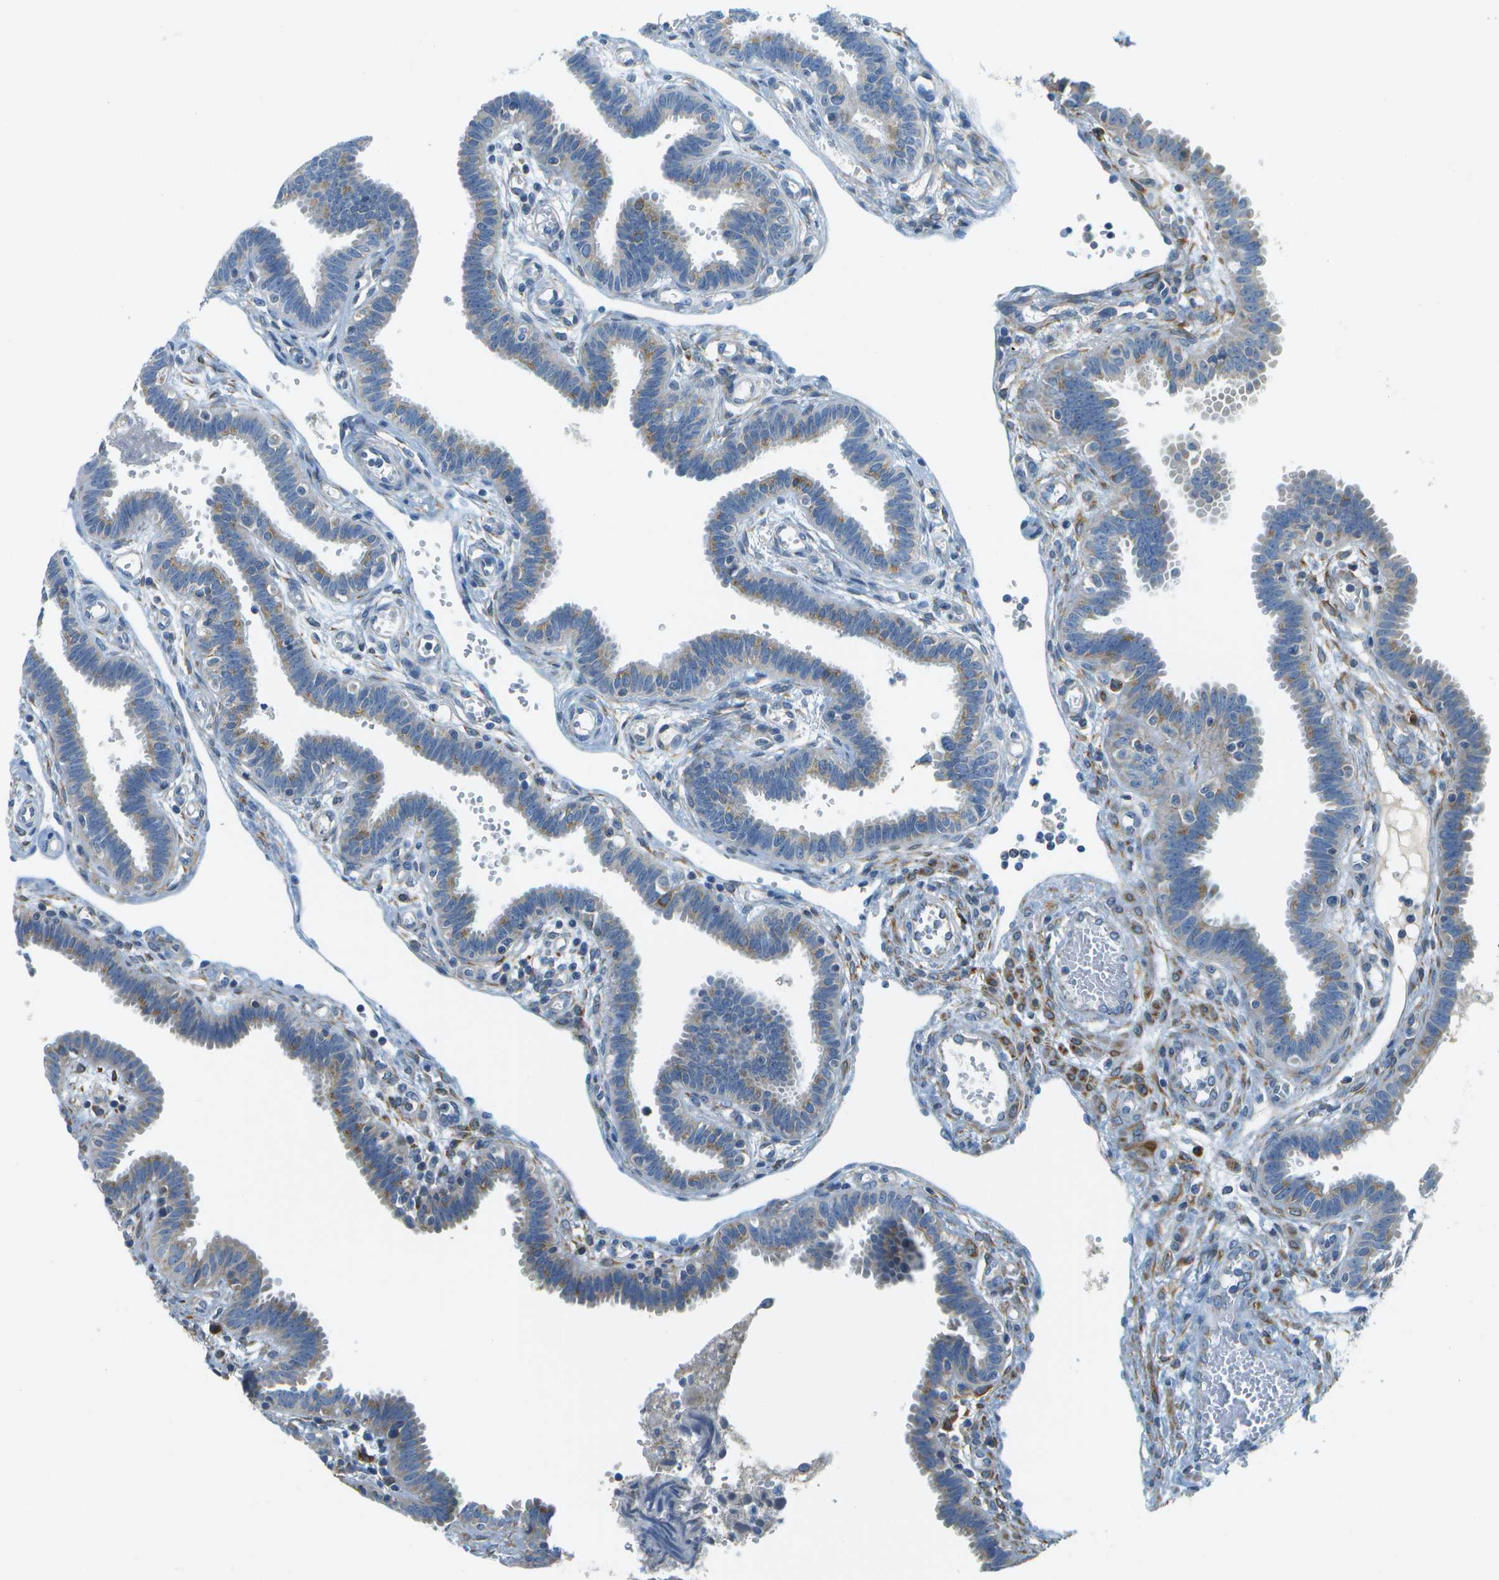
{"staining": {"intensity": "weak", "quantity": "25%-75%", "location": "cytoplasmic/membranous"}, "tissue": "fallopian tube", "cell_type": "Glandular cells", "image_type": "normal", "snomed": [{"axis": "morphology", "description": "Normal tissue, NOS"}, {"axis": "topography", "description": "Fallopian tube"}, {"axis": "topography", "description": "Placenta"}], "caption": "Weak cytoplasmic/membranous expression is appreciated in about 25%-75% of glandular cells in benign fallopian tube.", "gene": "PTGIS", "patient": {"sex": "female", "age": 32}}